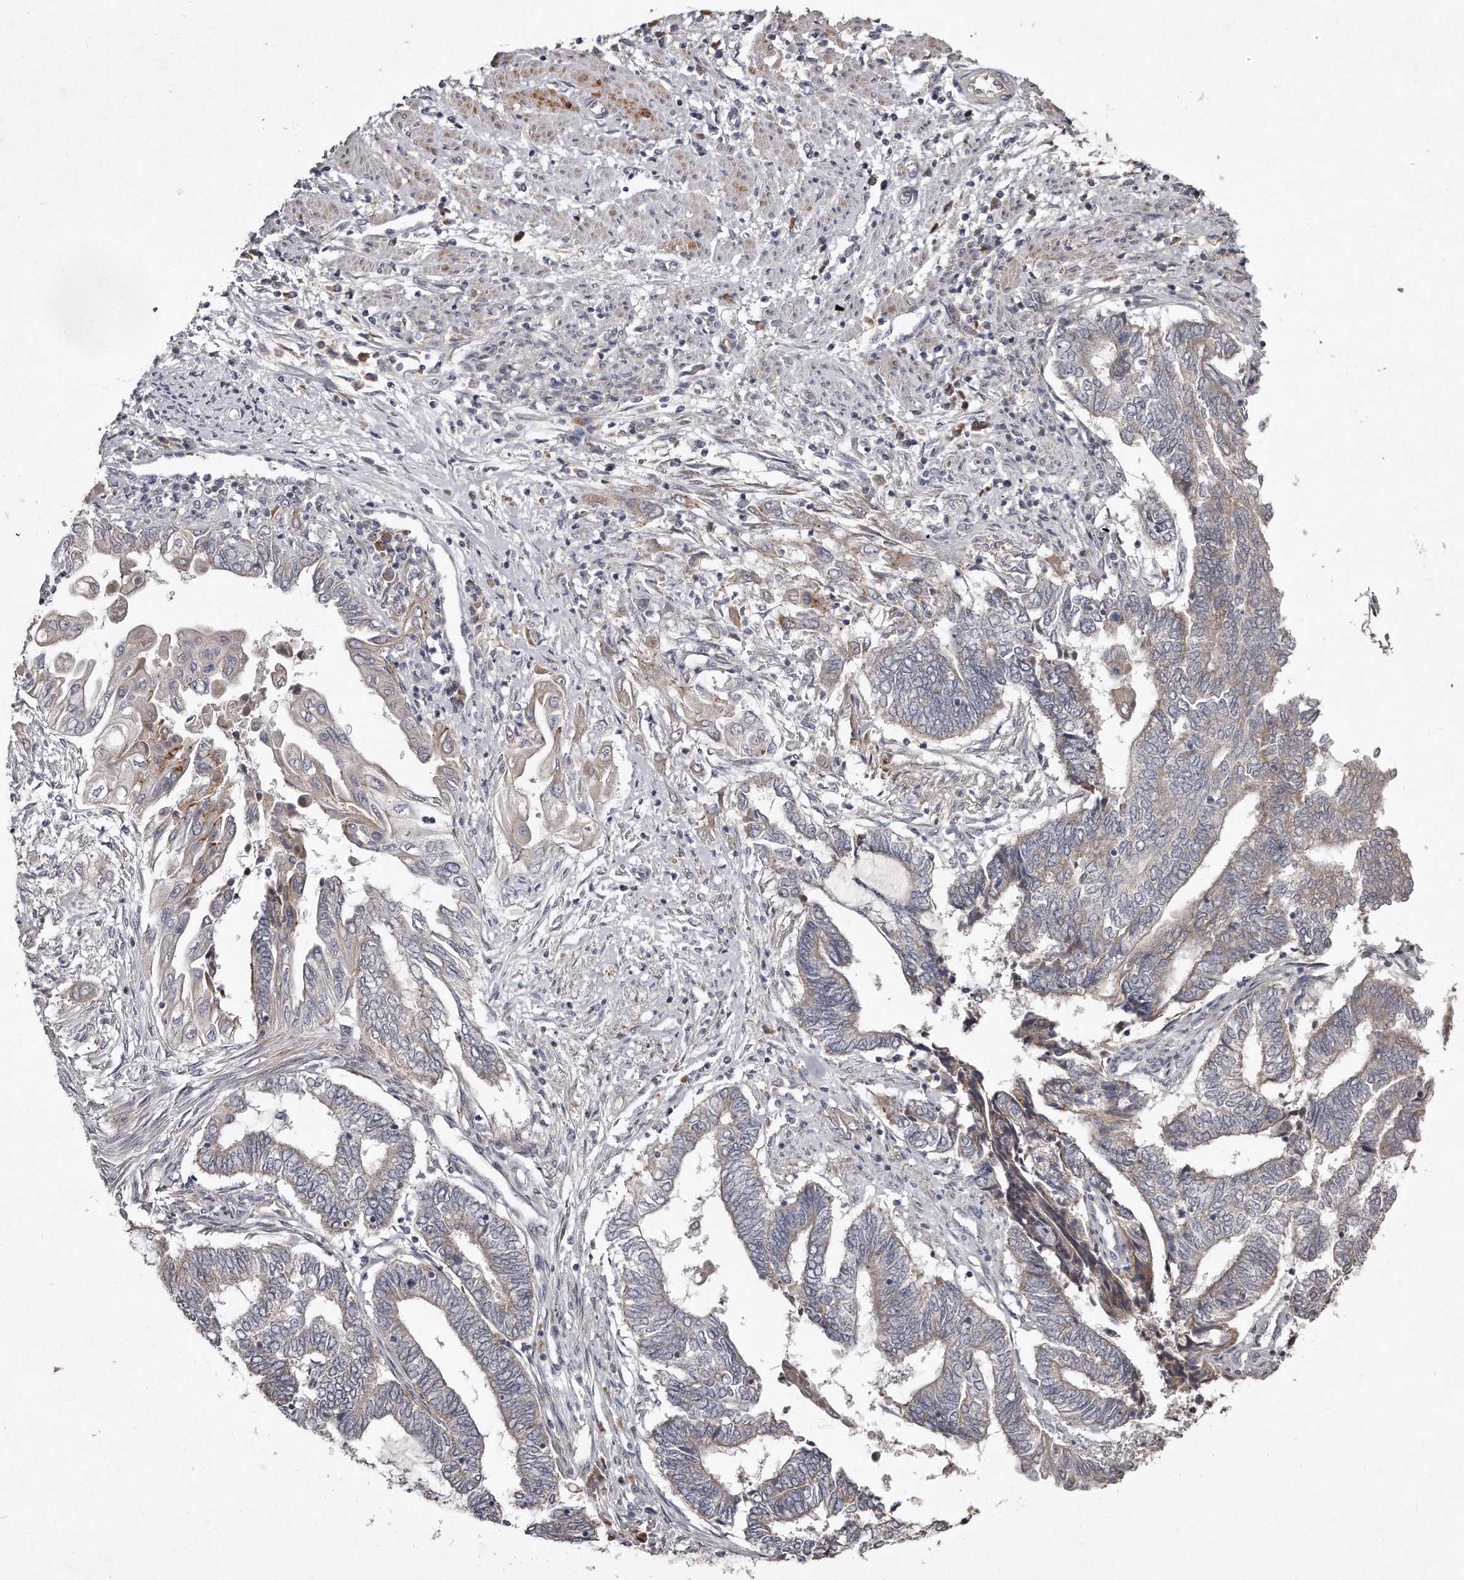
{"staining": {"intensity": "weak", "quantity": "<25%", "location": "cytoplasmic/membranous"}, "tissue": "endometrial cancer", "cell_type": "Tumor cells", "image_type": "cancer", "snomed": [{"axis": "morphology", "description": "Adenocarcinoma, NOS"}, {"axis": "topography", "description": "Uterus"}, {"axis": "topography", "description": "Endometrium"}], "caption": "Immunohistochemistry of human adenocarcinoma (endometrial) demonstrates no staining in tumor cells.", "gene": "TECR", "patient": {"sex": "female", "age": 70}}